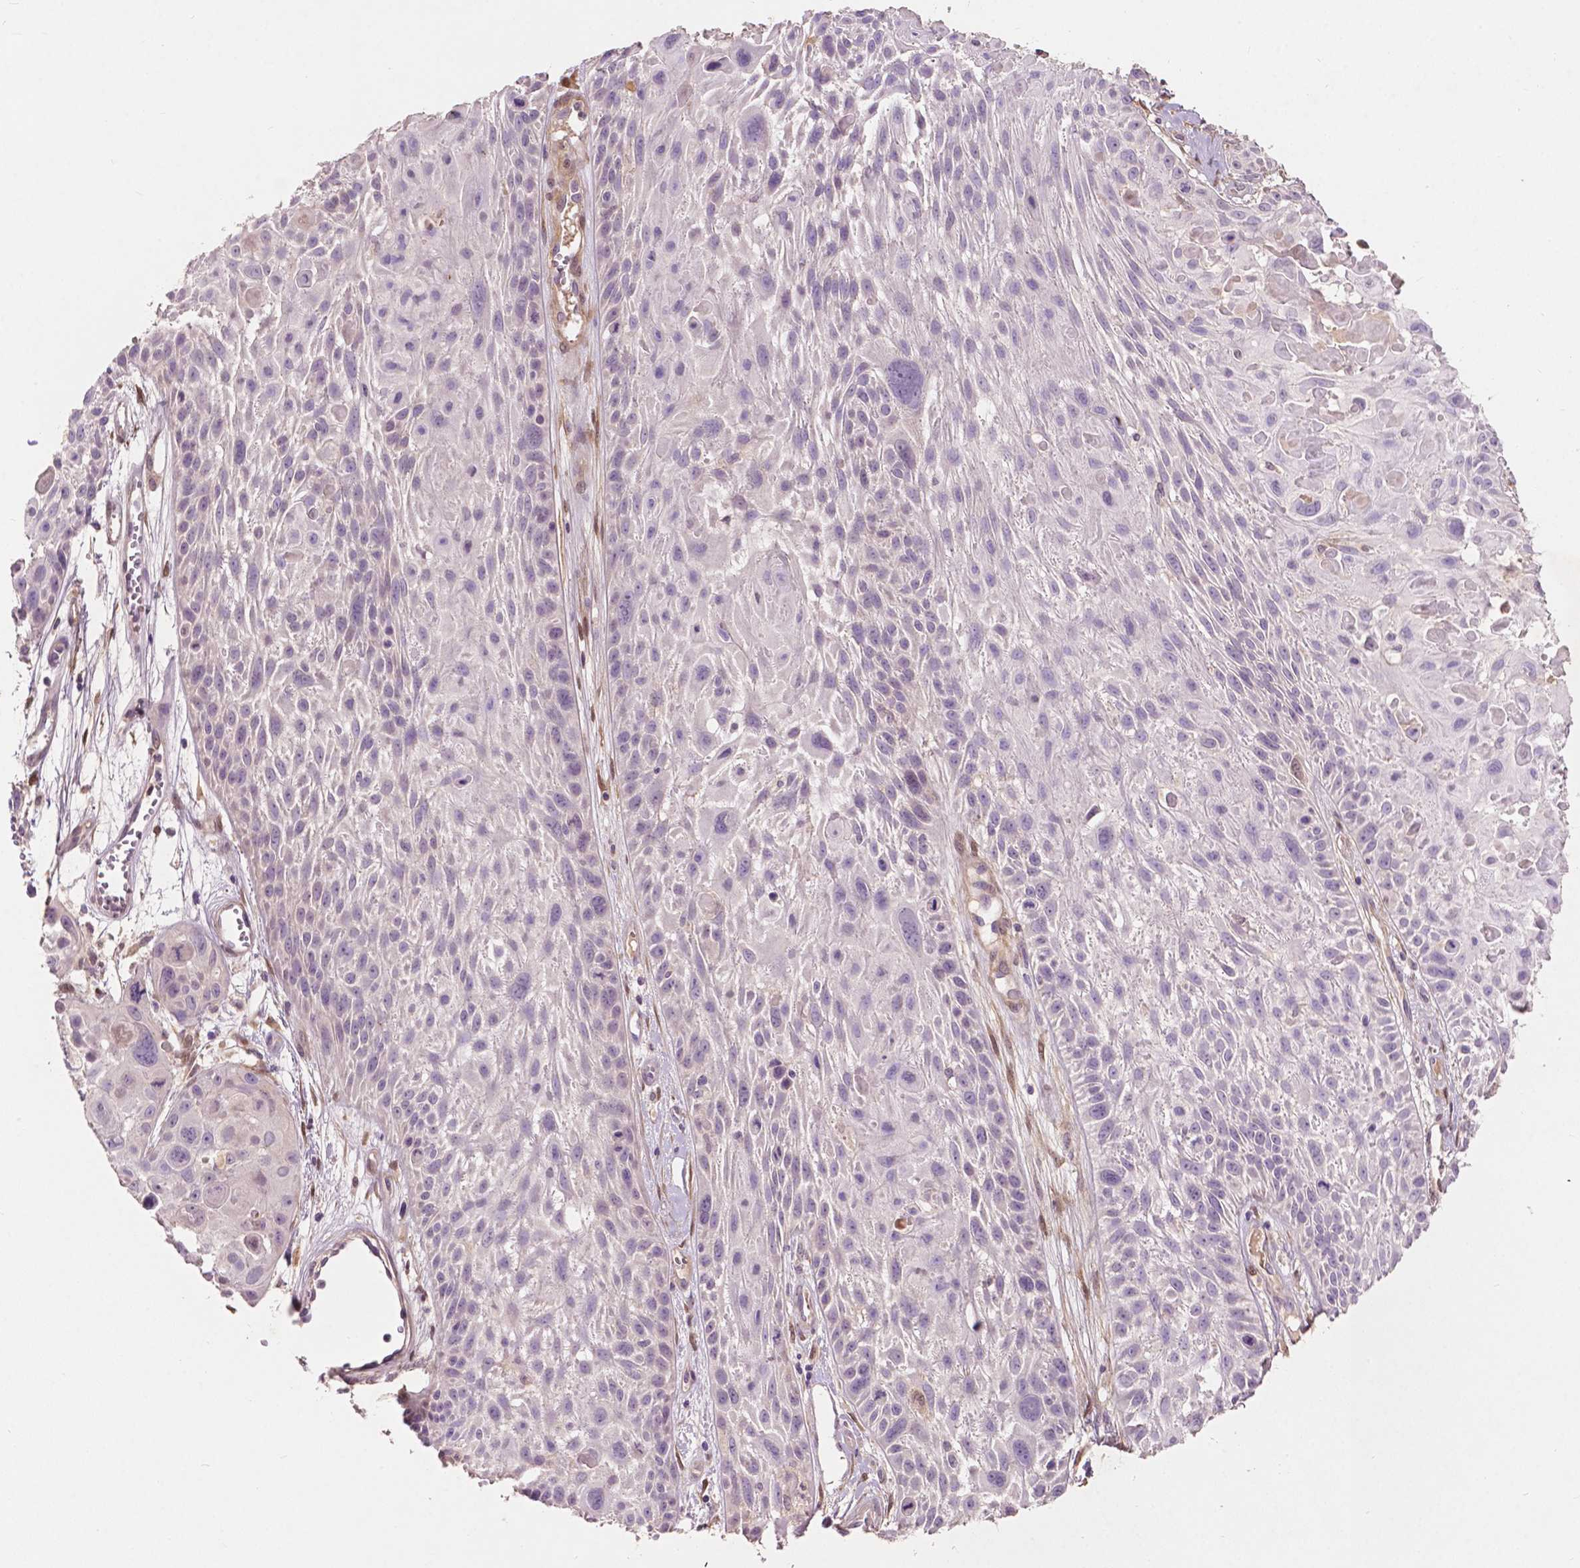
{"staining": {"intensity": "negative", "quantity": "none", "location": "none"}, "tissue": "skin cancer", "cell_type": "Tumor cells", "image_type": "cancer", "snomed": [{"axis": "morphology", "description": "Squamous cell carcinoma, NOS"}, {"axis": "topography", "description": "Skin"}, {"axis": "topography", "description": "Anal"}], "caption": "This is an immunohistochemistry photomicrograph of skin cancer. There is no expression in tumor cells.", "gene": "GPR37", "patient": {"sex": "female", "age": 75}}